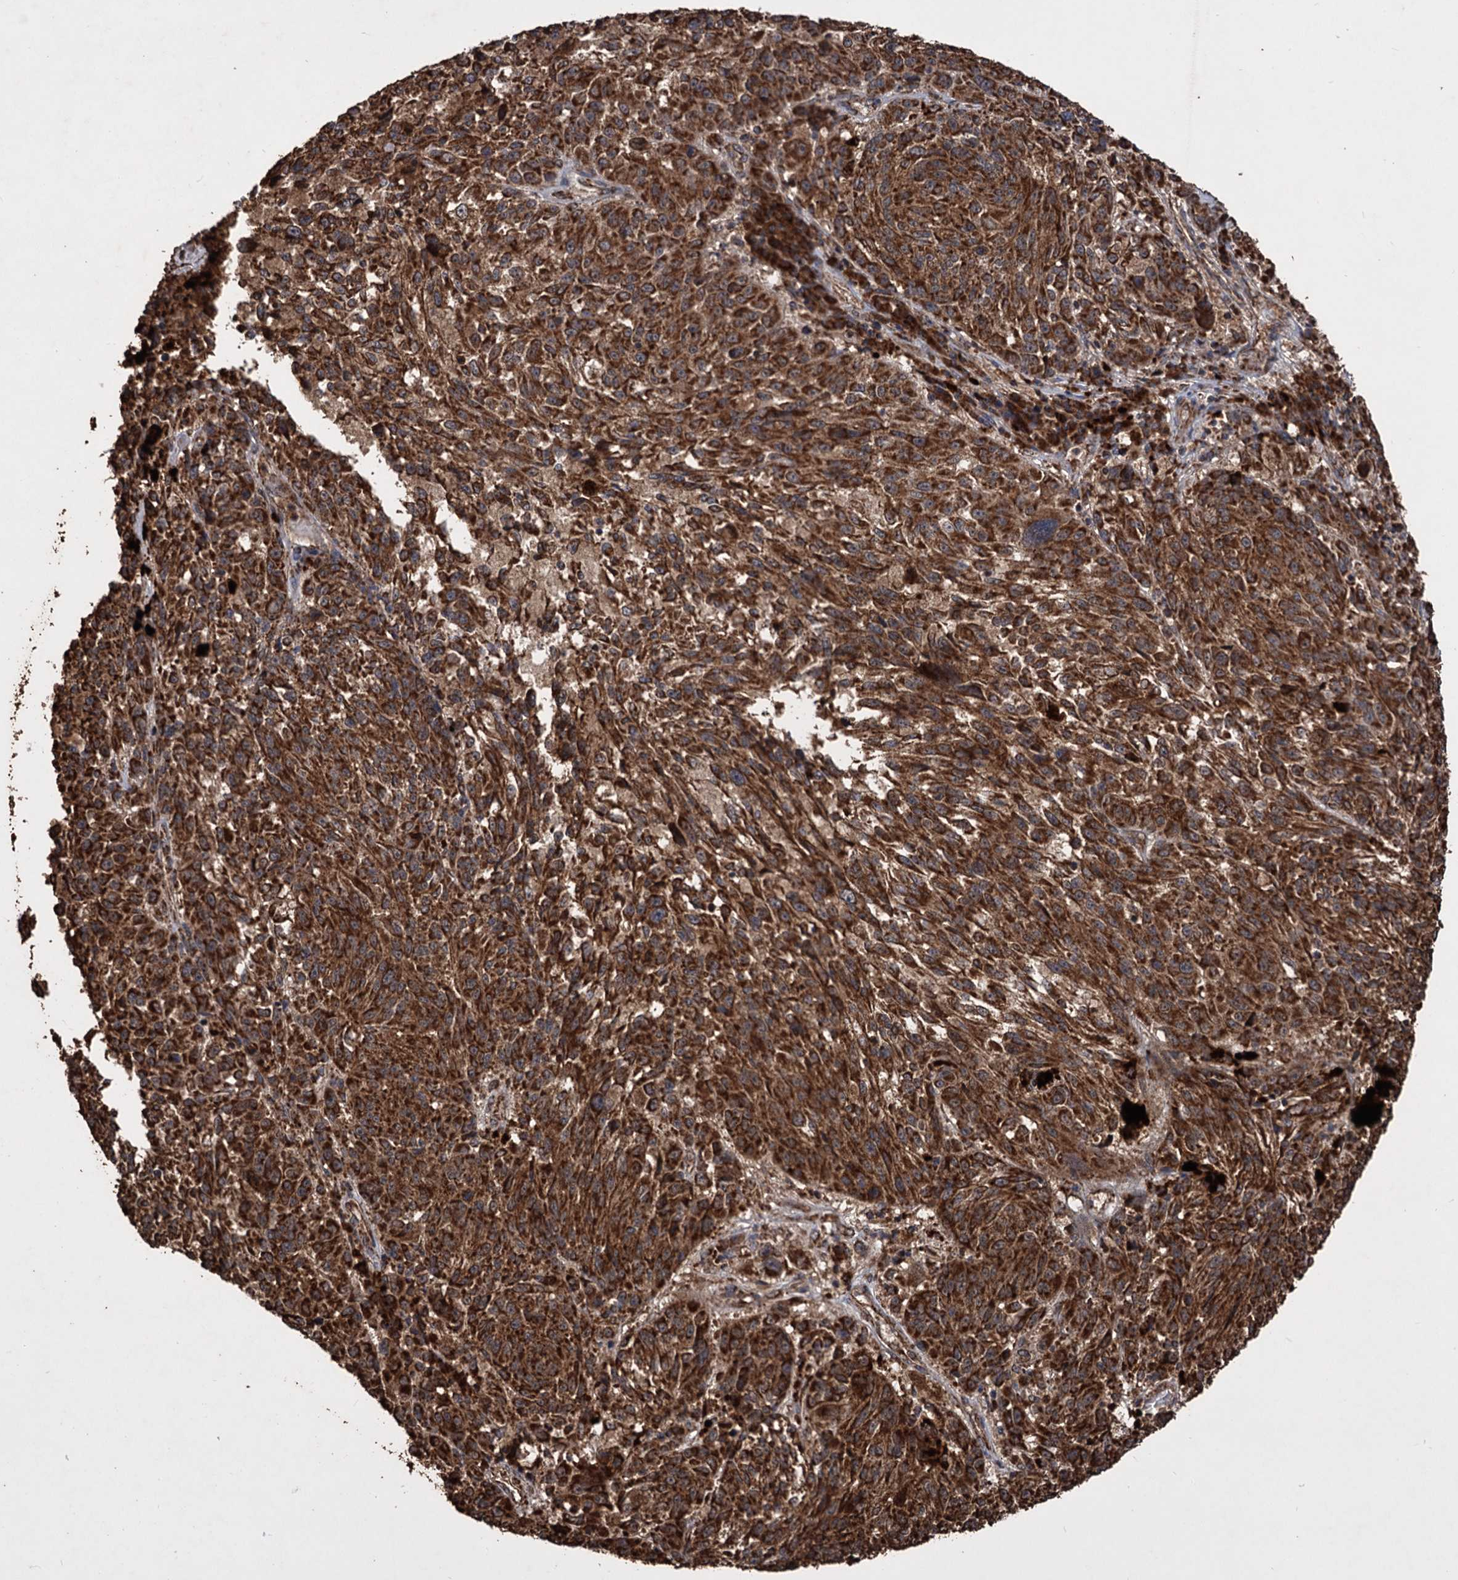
{"staining": {"intensity": "strong", "quantity": ">75%", "location": "cytoplasmic/membranous"}, "tissue": "melanoma", "cell_type": "Tumor cells", "image_type": "cancer", "snomed": [{"axis": "morphology", "description": "Malignant melanoma, NOS"}, {"axis": "topography", "description": "Skin"}], "caption": "Immunohistochemical staining of human melanoma exhibits strong cytoplasmic/membranous protein staining in approximately >75% of tumor cells. The protein of interest is stained brown, and the nuclei are stained in blue (DAB (3,3'-diaminobenzidine) IHC with brightfield microscopy, high magnification).", "gene": "IPO4", "patient": {"sex": "male", "age": 53}}